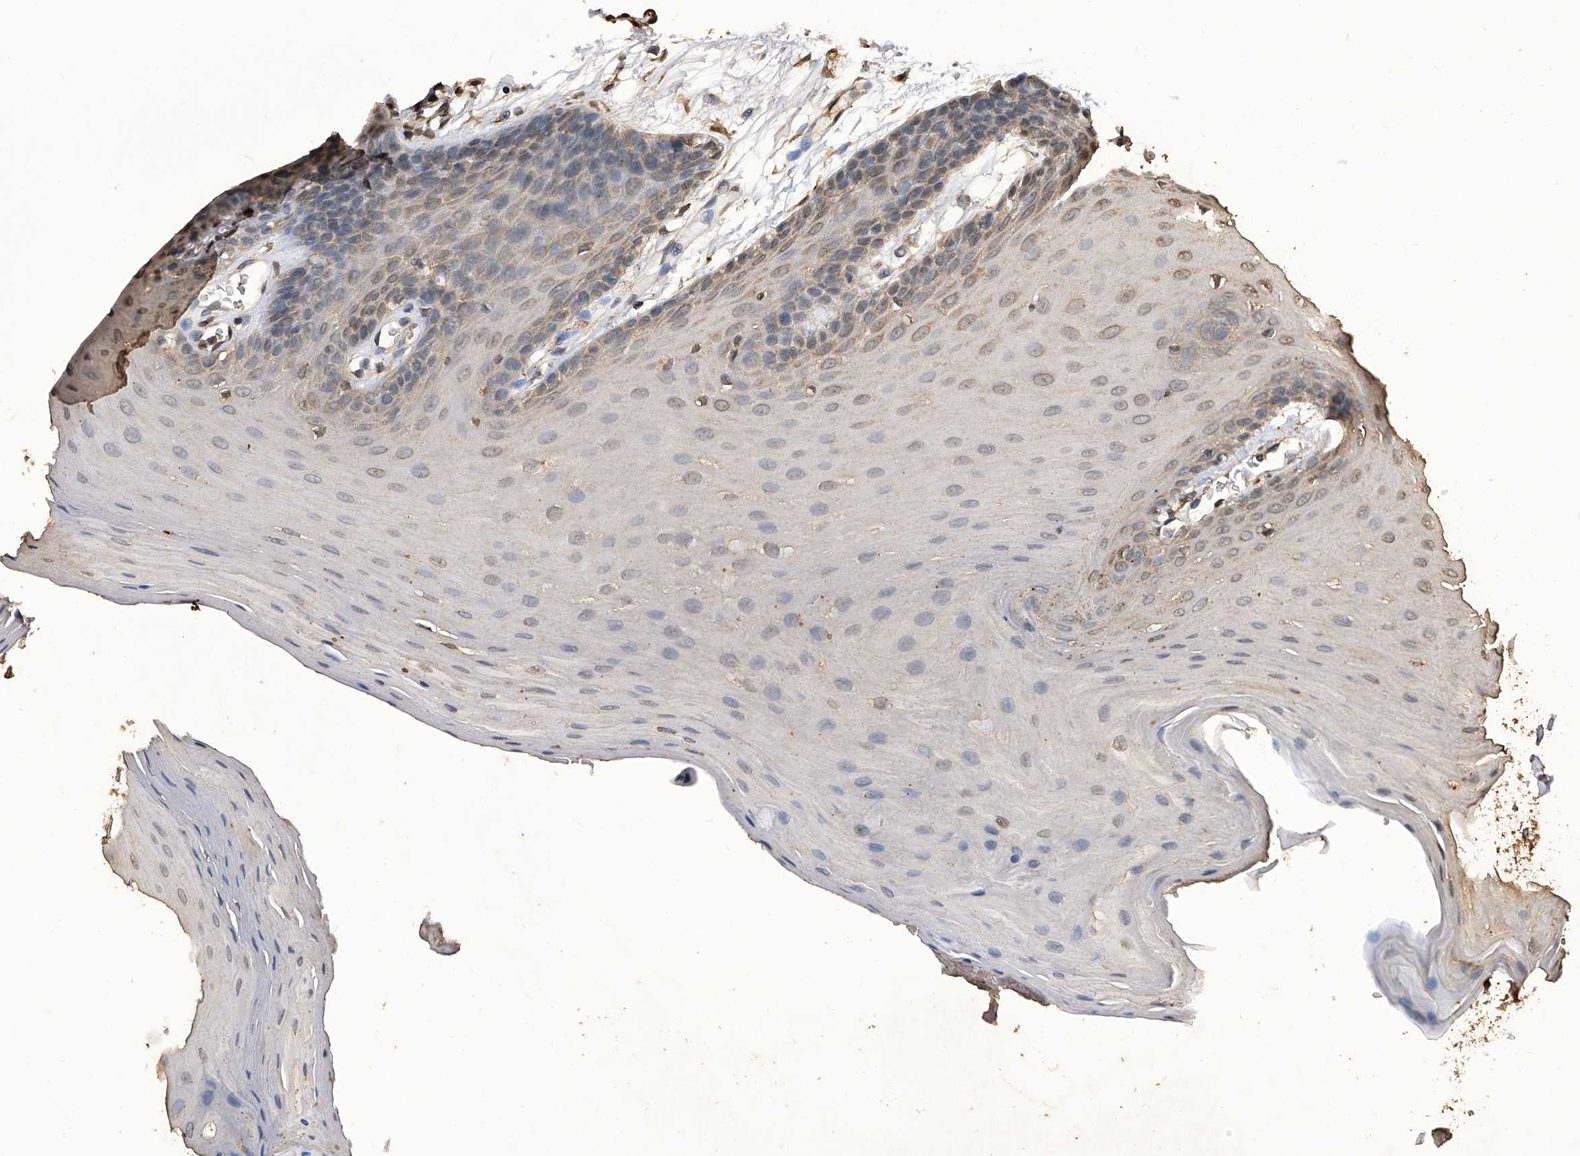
{"staining": {"intensity": "weak", "quantity": "25%-75%", "location": "nuclear"}, "tissue": "oral mucosa", "cell_type": "Squamous epithelial cells", "image_type": "normal", "snomed": [{"axis": "morphology", "description": "Normal tissue, NOS"}, {"axis": "morphology", "description": "Squamous cell carcinoma, NOS"}, {"axis": "topography", "description": "Skeletal muscle"}, {"axis": "topography", "description": "Oral tissue"}, {"axis": "topography", "description": "Salivary gland"}, {"axis": "topography", "description": "Head-Neck"}], "caption": "Oral mucosa stained with immunohistochemistry exhibits weak nuclear positivity in approximately 25%-75% of squamous epithelial cells. (Stains: DAB in brown, nuclei in blue, Microscopy: brightfield microscopy at high magnification).", "gene": "FBXL4", "patient": {"sex": "male", "age": 54}}